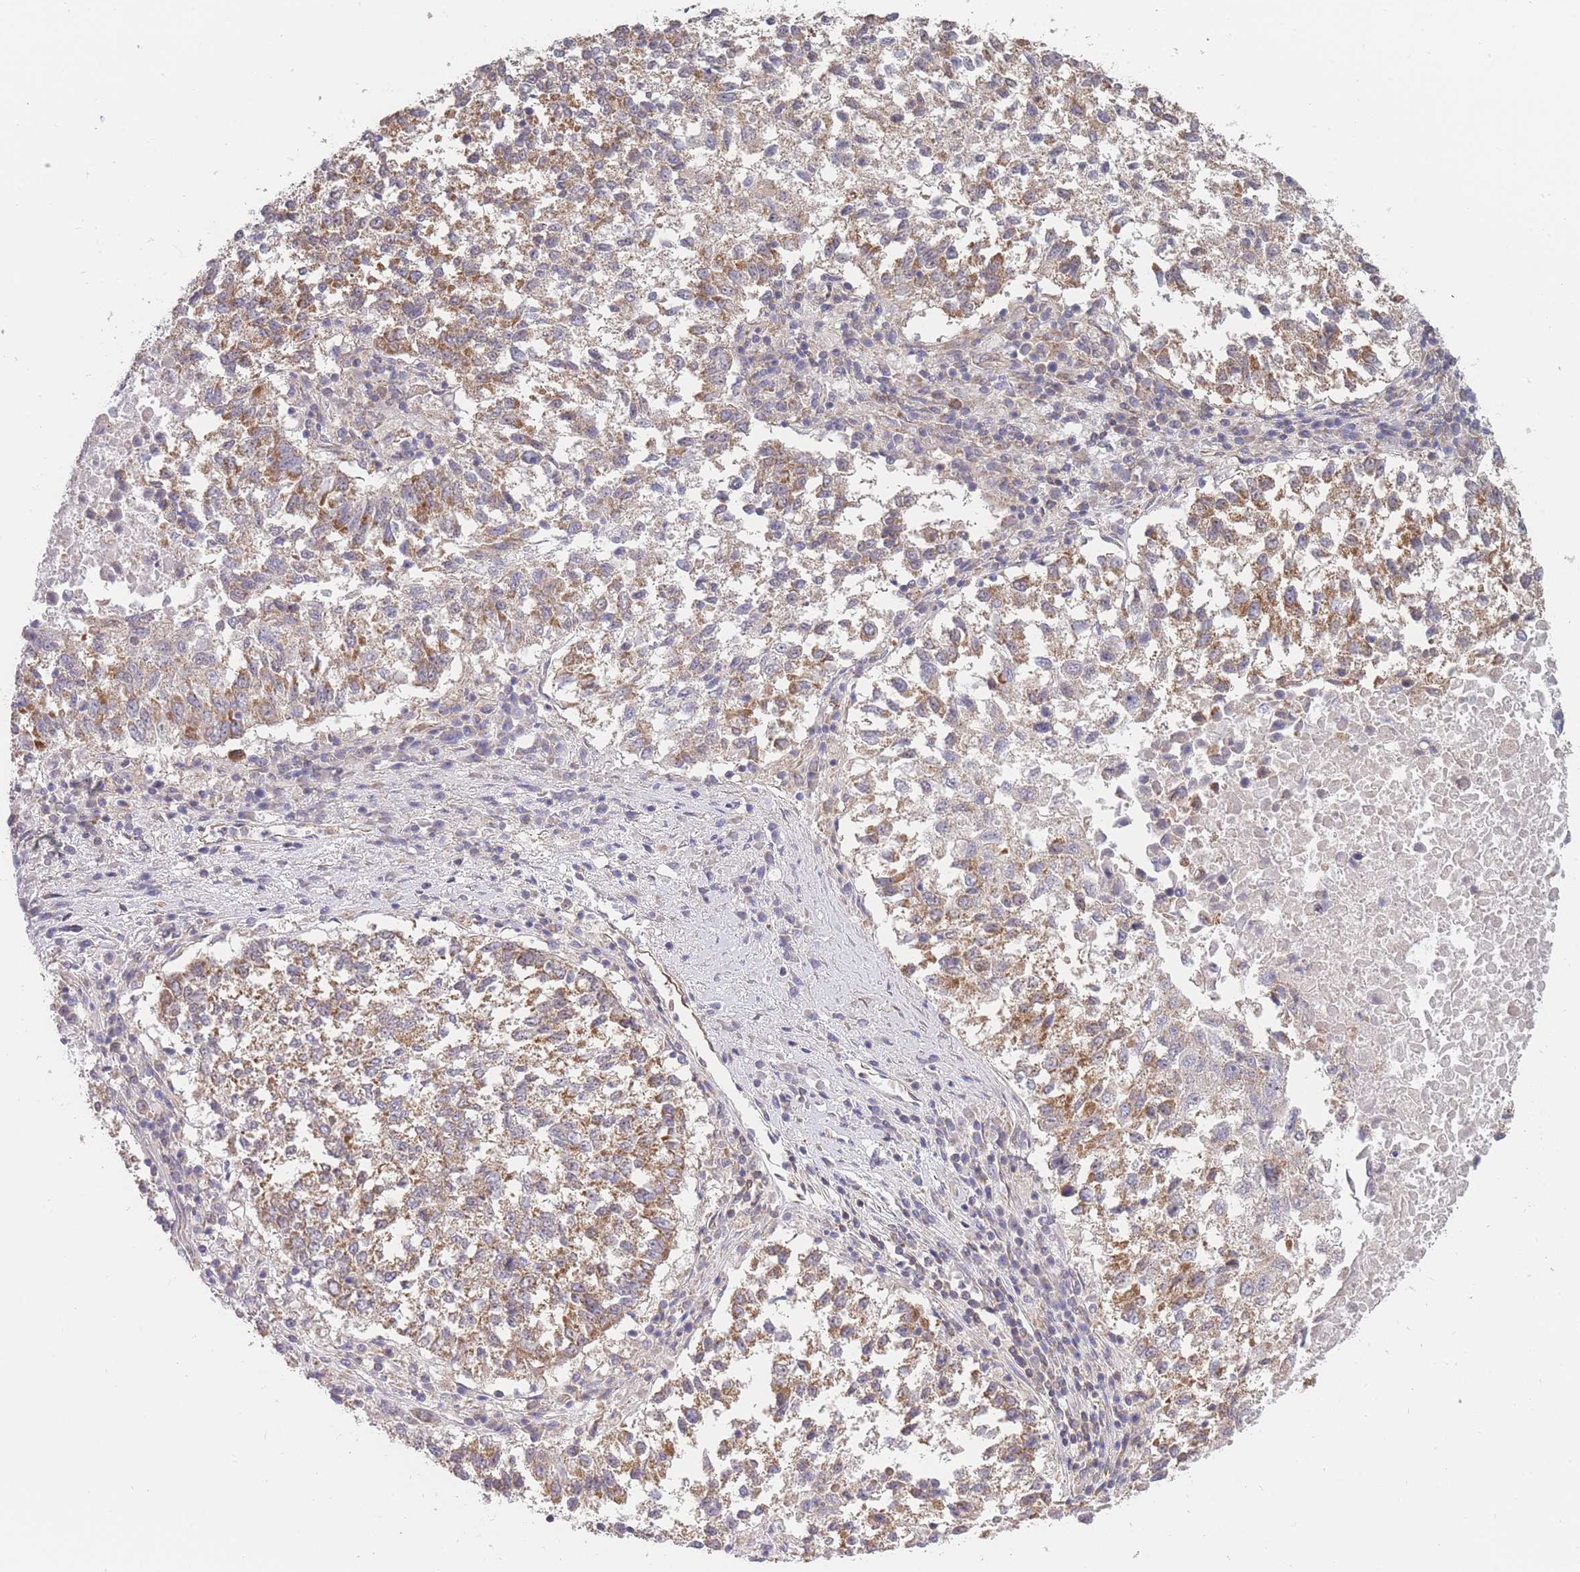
{"staining": {"intensity": "moderate", "quantity": "25%-75%", "location": "cytoplasmic/membranous"}, "tissue": "lung cancer", "cell_type": "Tumor cells", "image_type": "cancer", "snomed": [{"axis": "morphology", "description": "Squamous cell carcinoma, NOS"}, {"axis": "topography", "description": "Lung"}], "caption": "Tumor cells show medium levels of moderate cytoplasmic/membranous positivity in approximately 25%-75% of cells in lung squamous cell carcinoma.", "gene": "MRPS18B", "patient": {"sex": "male", "age": 73}}